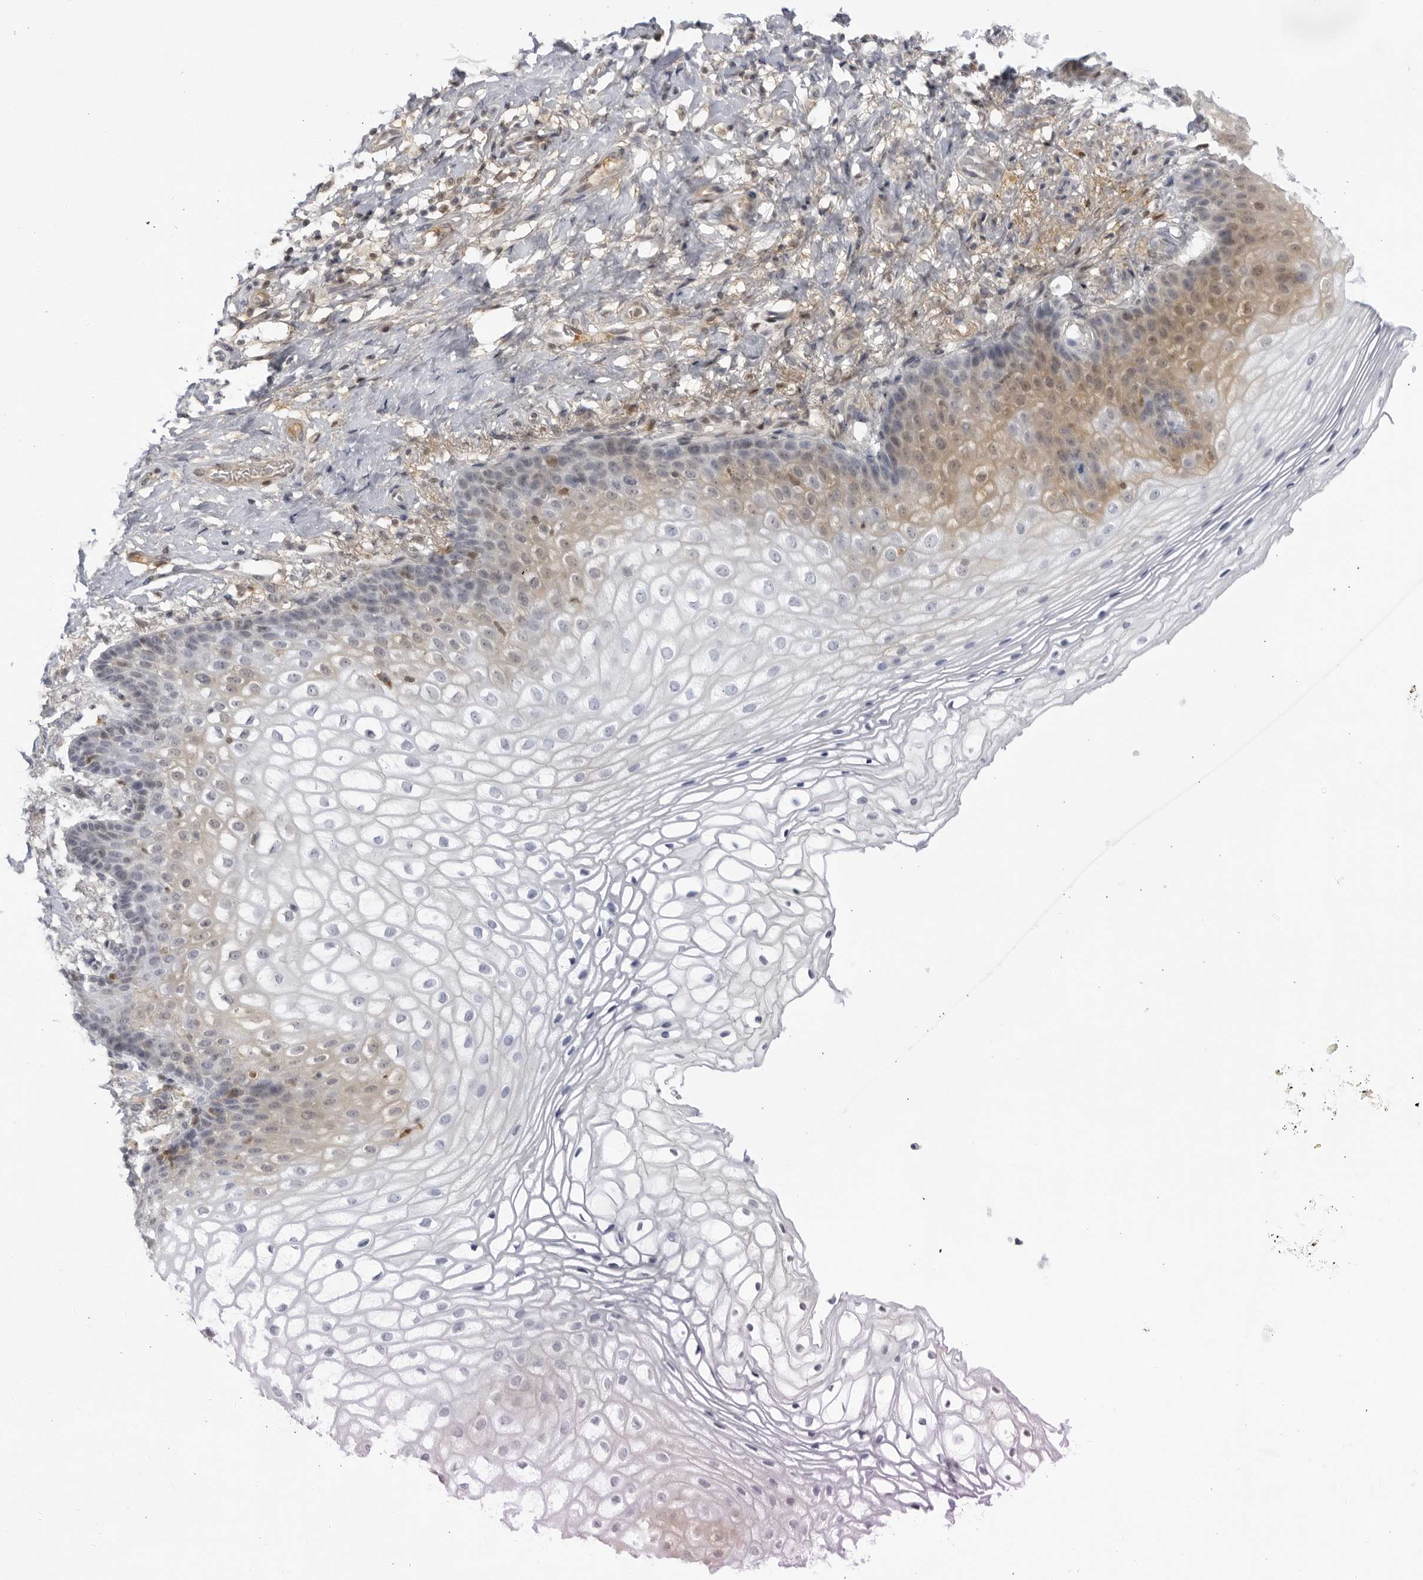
{"staining": {"intensity": "moderate", "quantity": "<25%", "location": "cytoplasmic/membranous,nuclear"}, "tissue": "vagina", "cell_type": "Squamous epithelial cells", "image_type": "normal", "snomed": [{"axis": "morphology", "description": "Normal tissue, NOS"}, {"axis": "topography", "description": "Vagina"}], "caption": "Vagina stained with a brown dye exhibits moderate cytoplasmic/membranous,nuclear positive positivity in approximately <25% of squamous epithelial cells.", "gene": "CNBD1", "patient": {"sex": "female", "age": 60}}